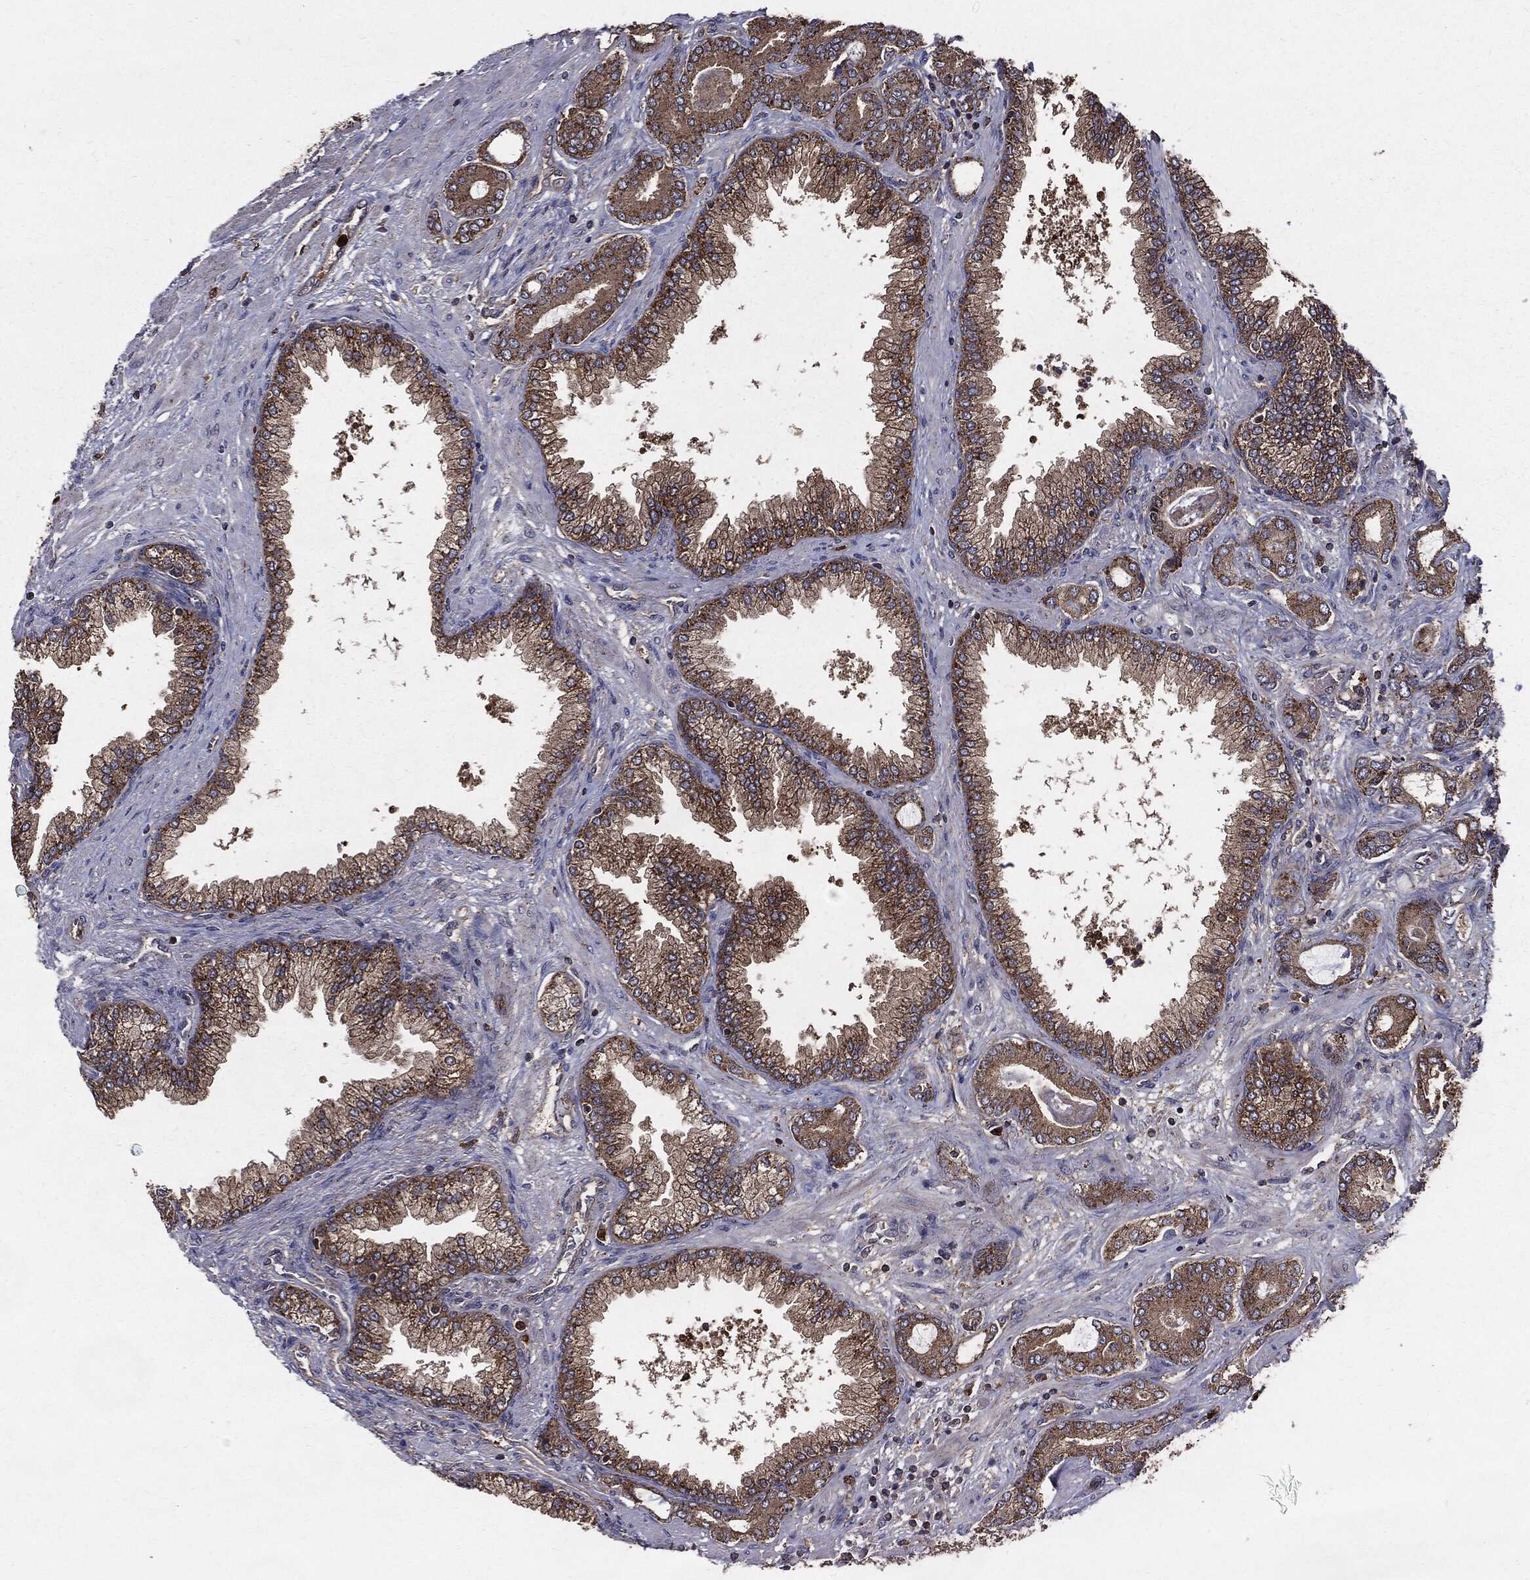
{"staining": {"intensity": "moderate", "quantity": ">75%", "location": "cytoplasmic/membranous"}, "tissue": "prostate cancer", "cell_type": "Tumor cells", "image_type": "cancer", "snomed": [{"axis": "morphology", "description": "Adenocarcinoma, Low grade"}, {"axis": "topography", "description": "Prostate"}], "caption": "The micrograph demonstrates a brown stain indicating the presence of a protein in the cytoplasmic/membranous of tumor cells in prostate cancer (adenocarcinoma (low-grade)).", "gene": "PDCD6IP", "patient": {"sex": "male", "age": 68}}